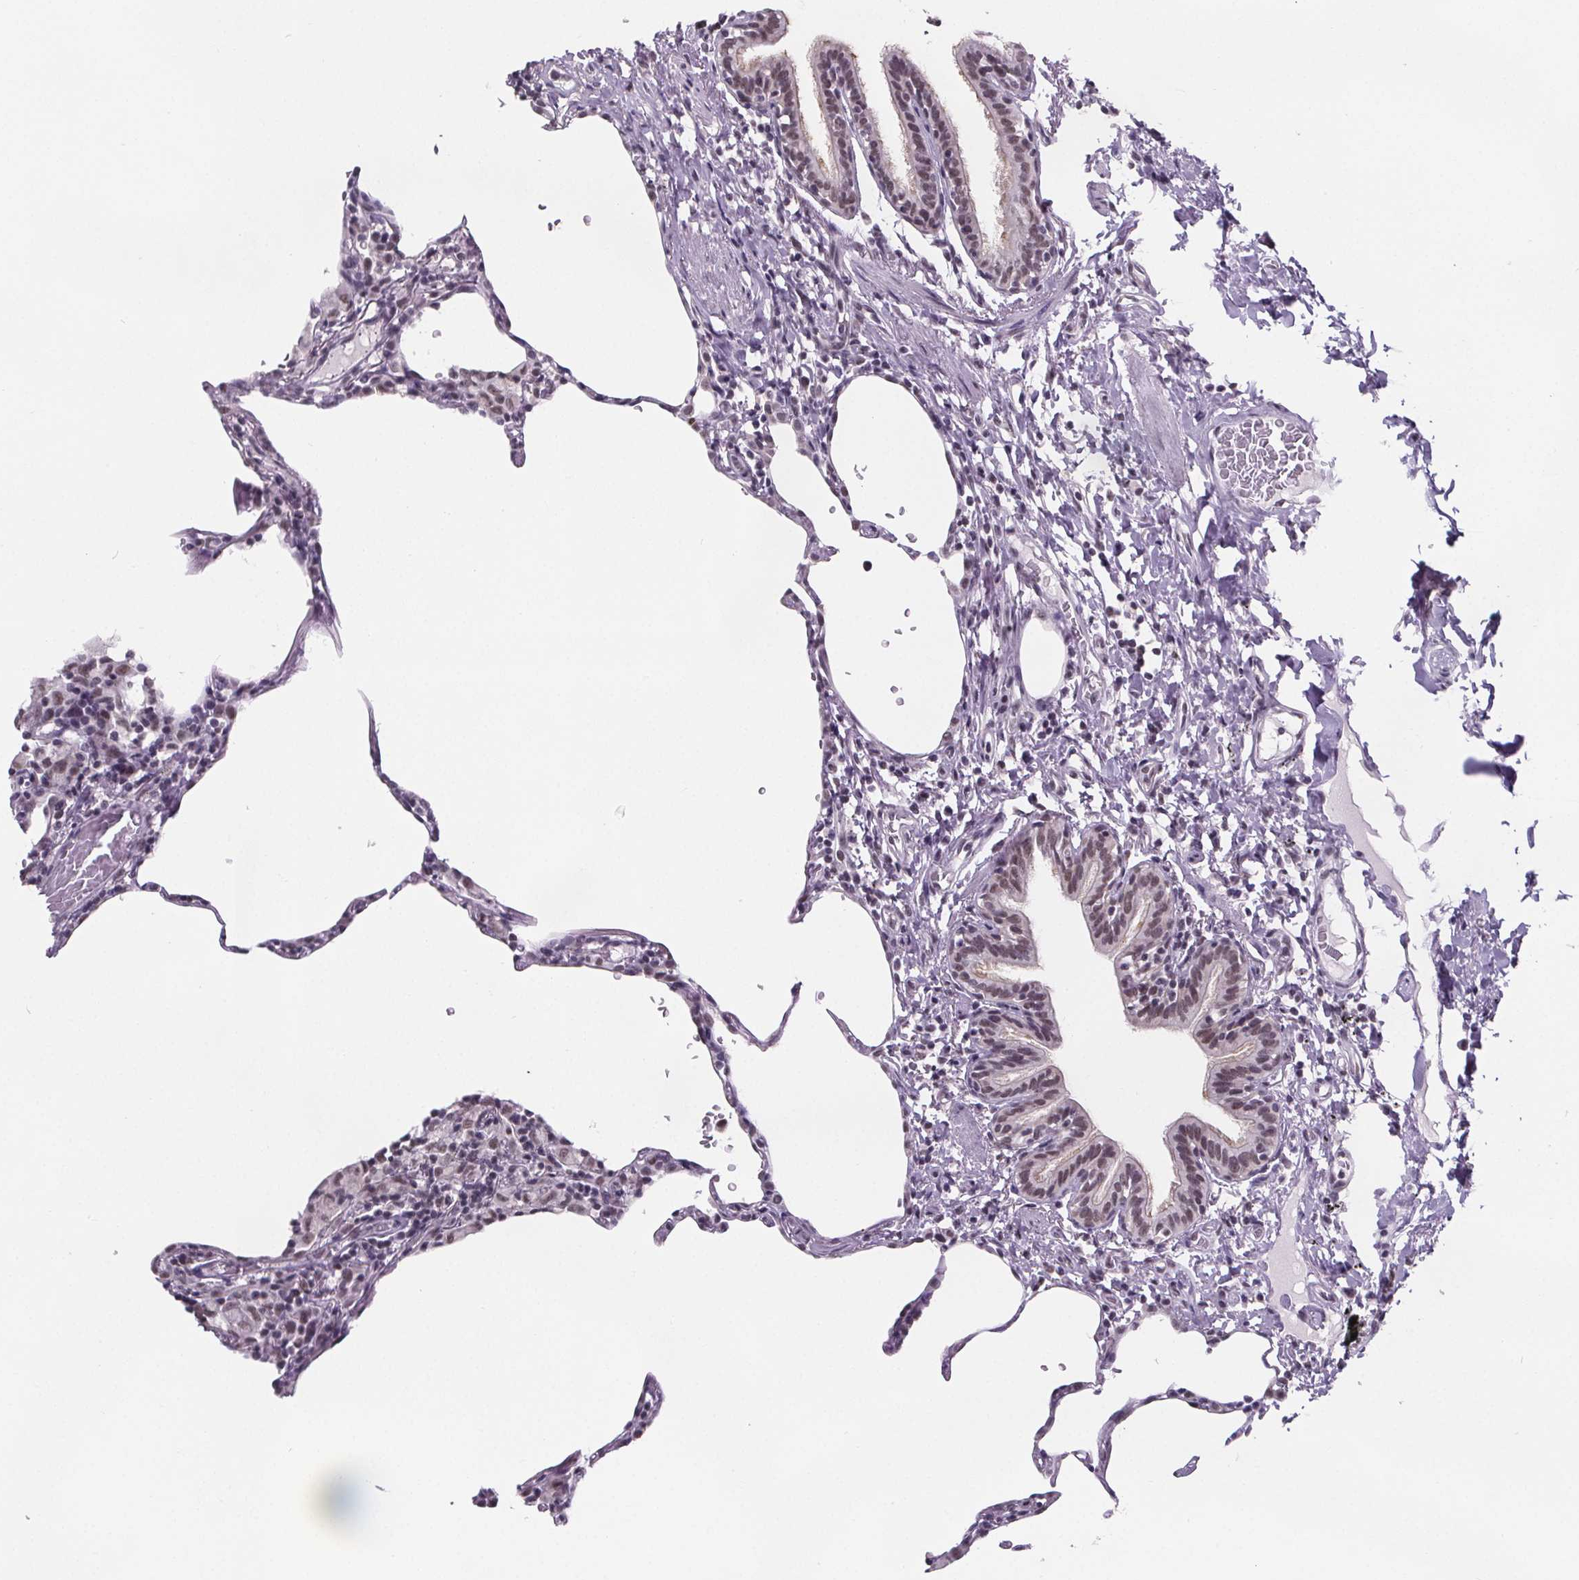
{"staining": {"intensity": "moderate", "quantity": "25%-75%", "location": "nuclear"}, "tissue": "lung", "cell_type": "Alveolar cells", "image_type": "normal", "snomed": [{"axis": "morphology", "description": "Normal tissue, NOS"}, {"axis": "topography", "description": "Lung"}], "caption": "High-power microscopy captured an IHC photomicrograph of normal lung, revealing moderate nuclear positivity in approximately 25%-75% of alveolar cells.", "gene": "ZNF572", "patient": {"sex": "female", "age": 57}}